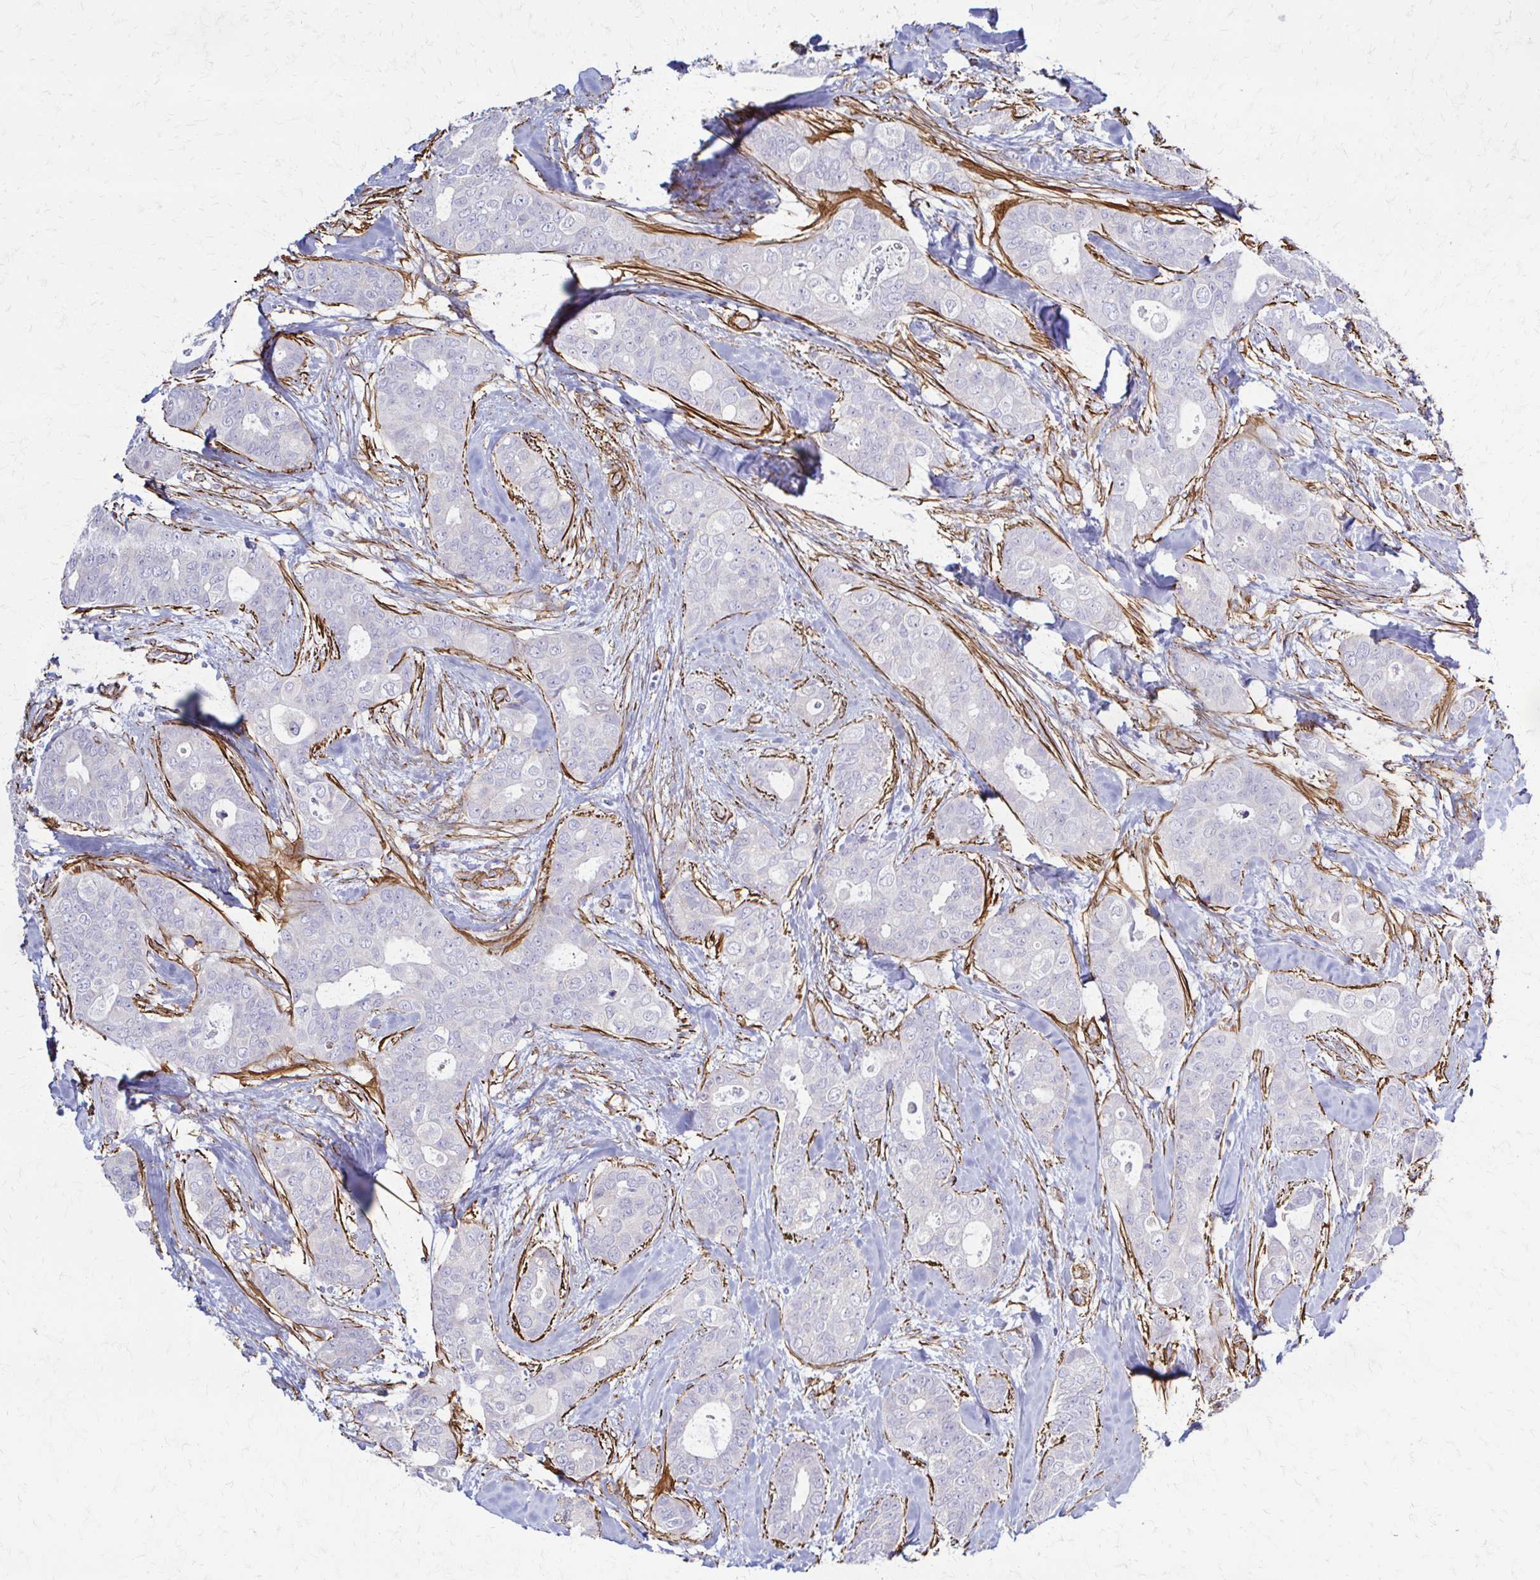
{"staining": {"intensity": "negative", "quantity": "none", "location": "none"}, "tissue": "breast cancer", "cell_type": "Tumor cells", "image_type": "cancer", "snomed": [{"axis": "morphology", "description": "Duct carcinoma"}, {"axis": "topography", "description": "Breast"}], "caption": "There is no significant staining in tumor cells of breast cancer (intraductal carcinoma).", "gene": "TIMMDC1", "patient": {"sex": "female", "age": 45}}